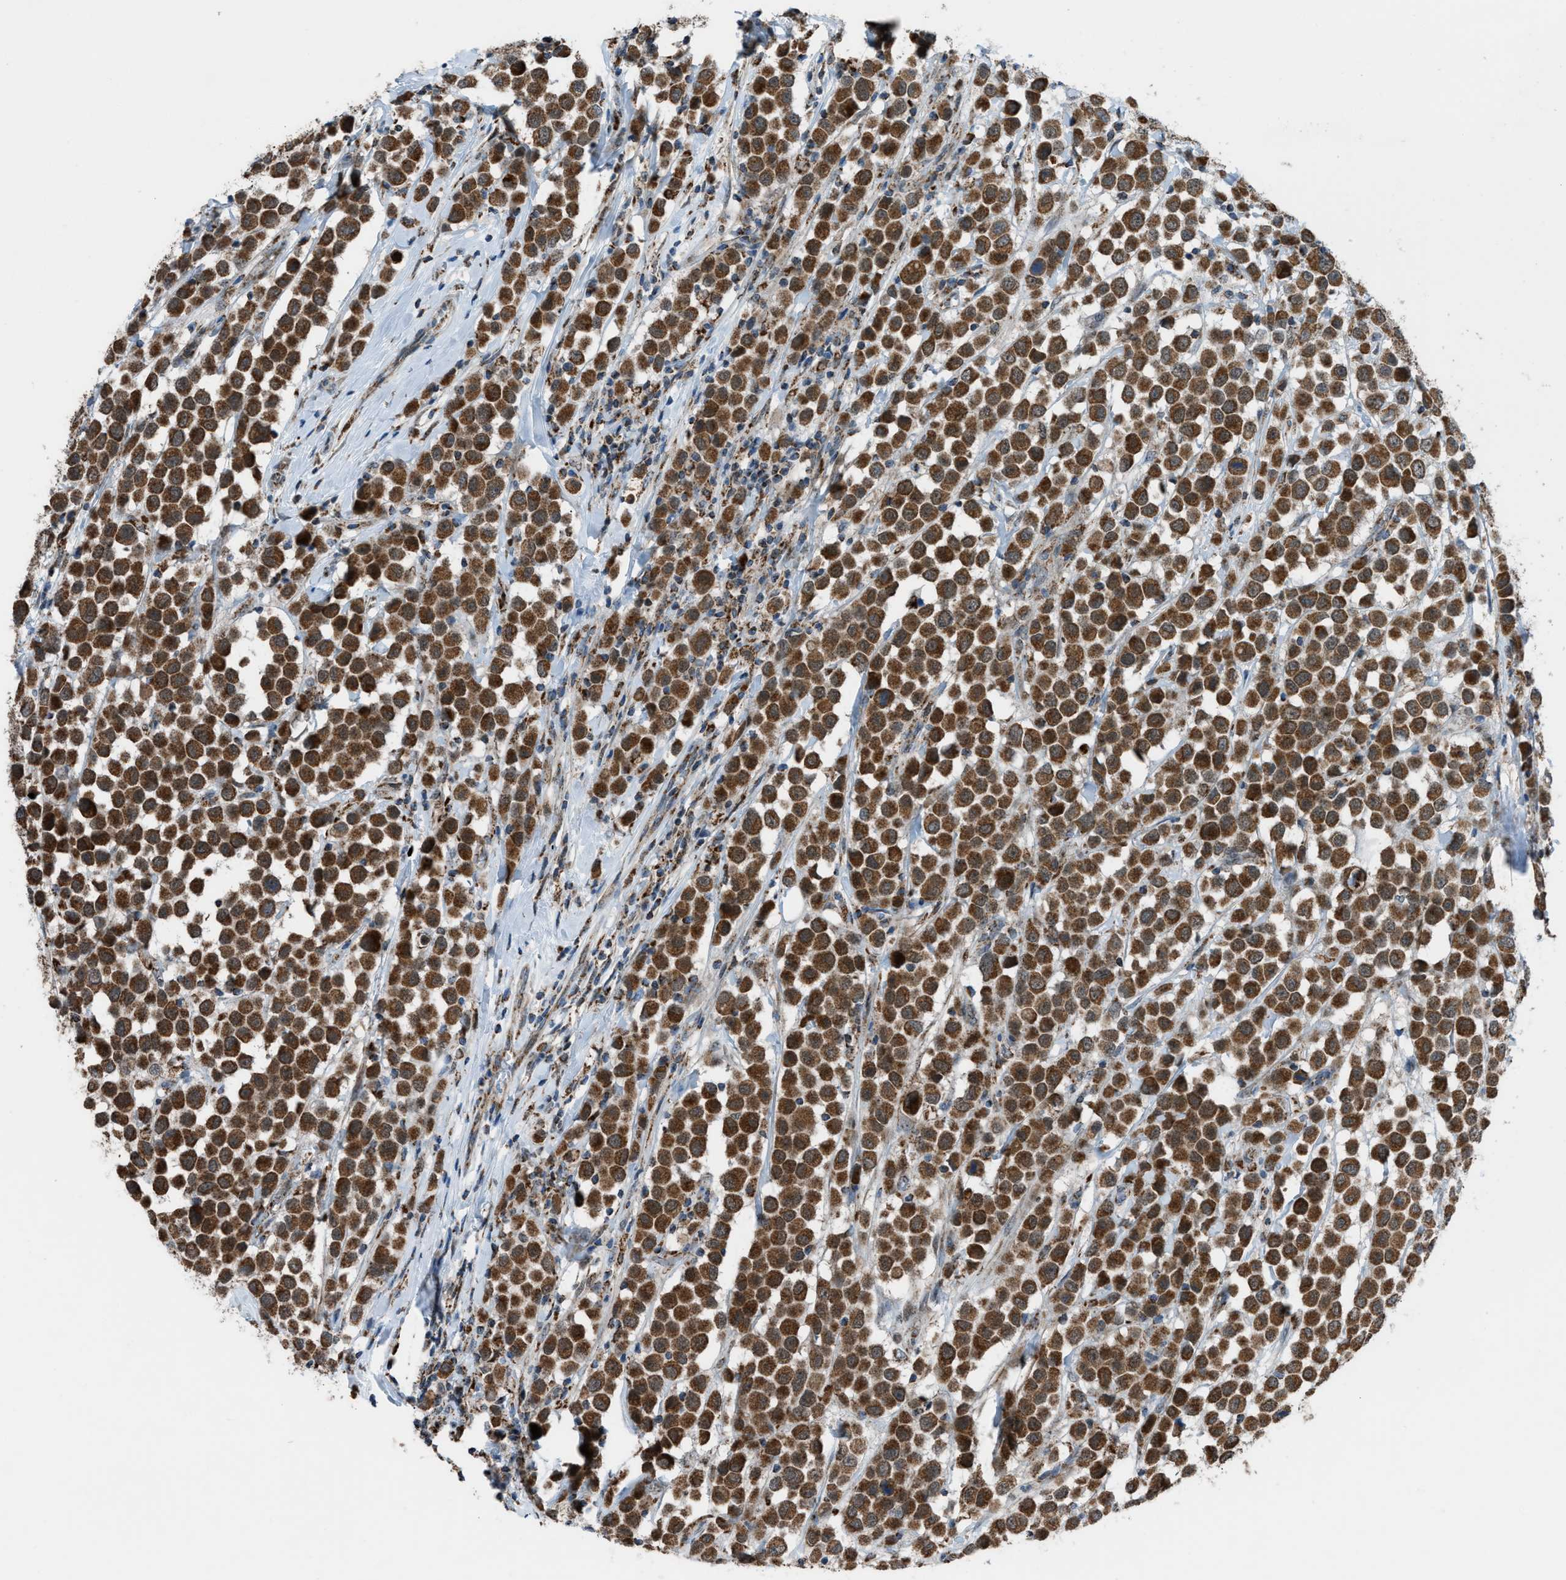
{"staining": {"intensity": "strong", "quantity": ">75%", "location": "cytoplasmic/membranous"}, "tissue": "breast cancer", "cell_type": "Tumor cells", "image_type": "cancer", "snomed": [{"axis": "morphology", "description": "Duct carcinoma"}, {"axis": "topography", "description": "Breast"}], "caption": "Immunohistochemistry (IHC) photomicrograph of breast cancer stained for a protein (brown), which reveals high levels of strong cytoplasmic/membranous staining in approximately >75% of tumor cells.", "gene": "SRM", "patient": {"sex": "female", "age": 61}}